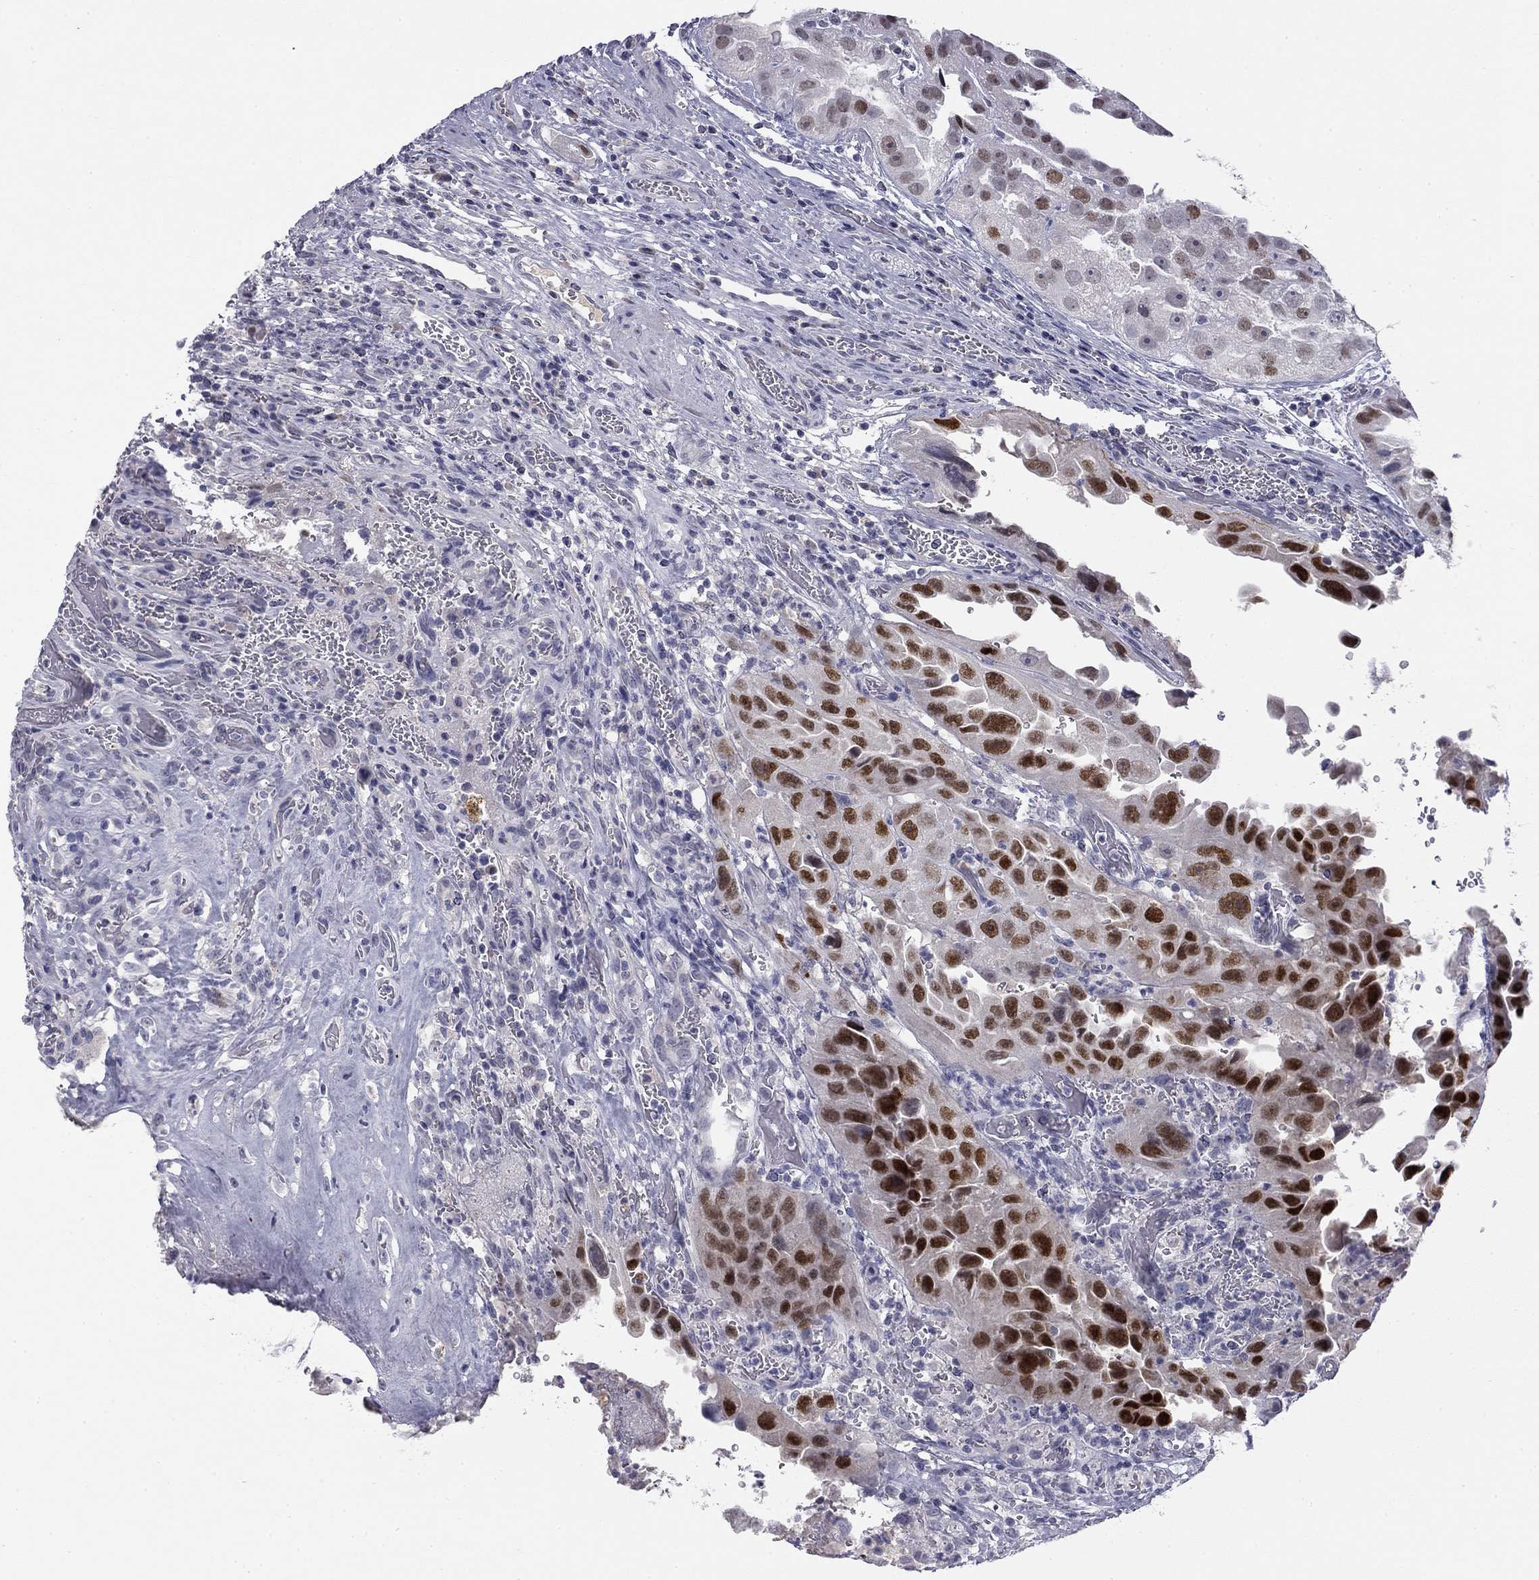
{"staining": {"intensity": "strong", "quantity": "25%-75%", "location": "nuclear"}, "tissue": "urothelial cancer", "cell_type": "Tumor cells", "image_type": "cancer", "snomed": [{"axis": "morphology", "description": "Urothelial carcinoma, High grade"}, {"axis": "topography", "description": "Urinary bladder"}], "caption": "Immunohistochemistry (IHC) (DAB) staining of urothelial carcinoma (high-grade) displays strong nuclear protein positivity in about 25%-75% of tumor cells.", "gene": "TFAP2B", "patient": {"sex": "female", "age": 41}}